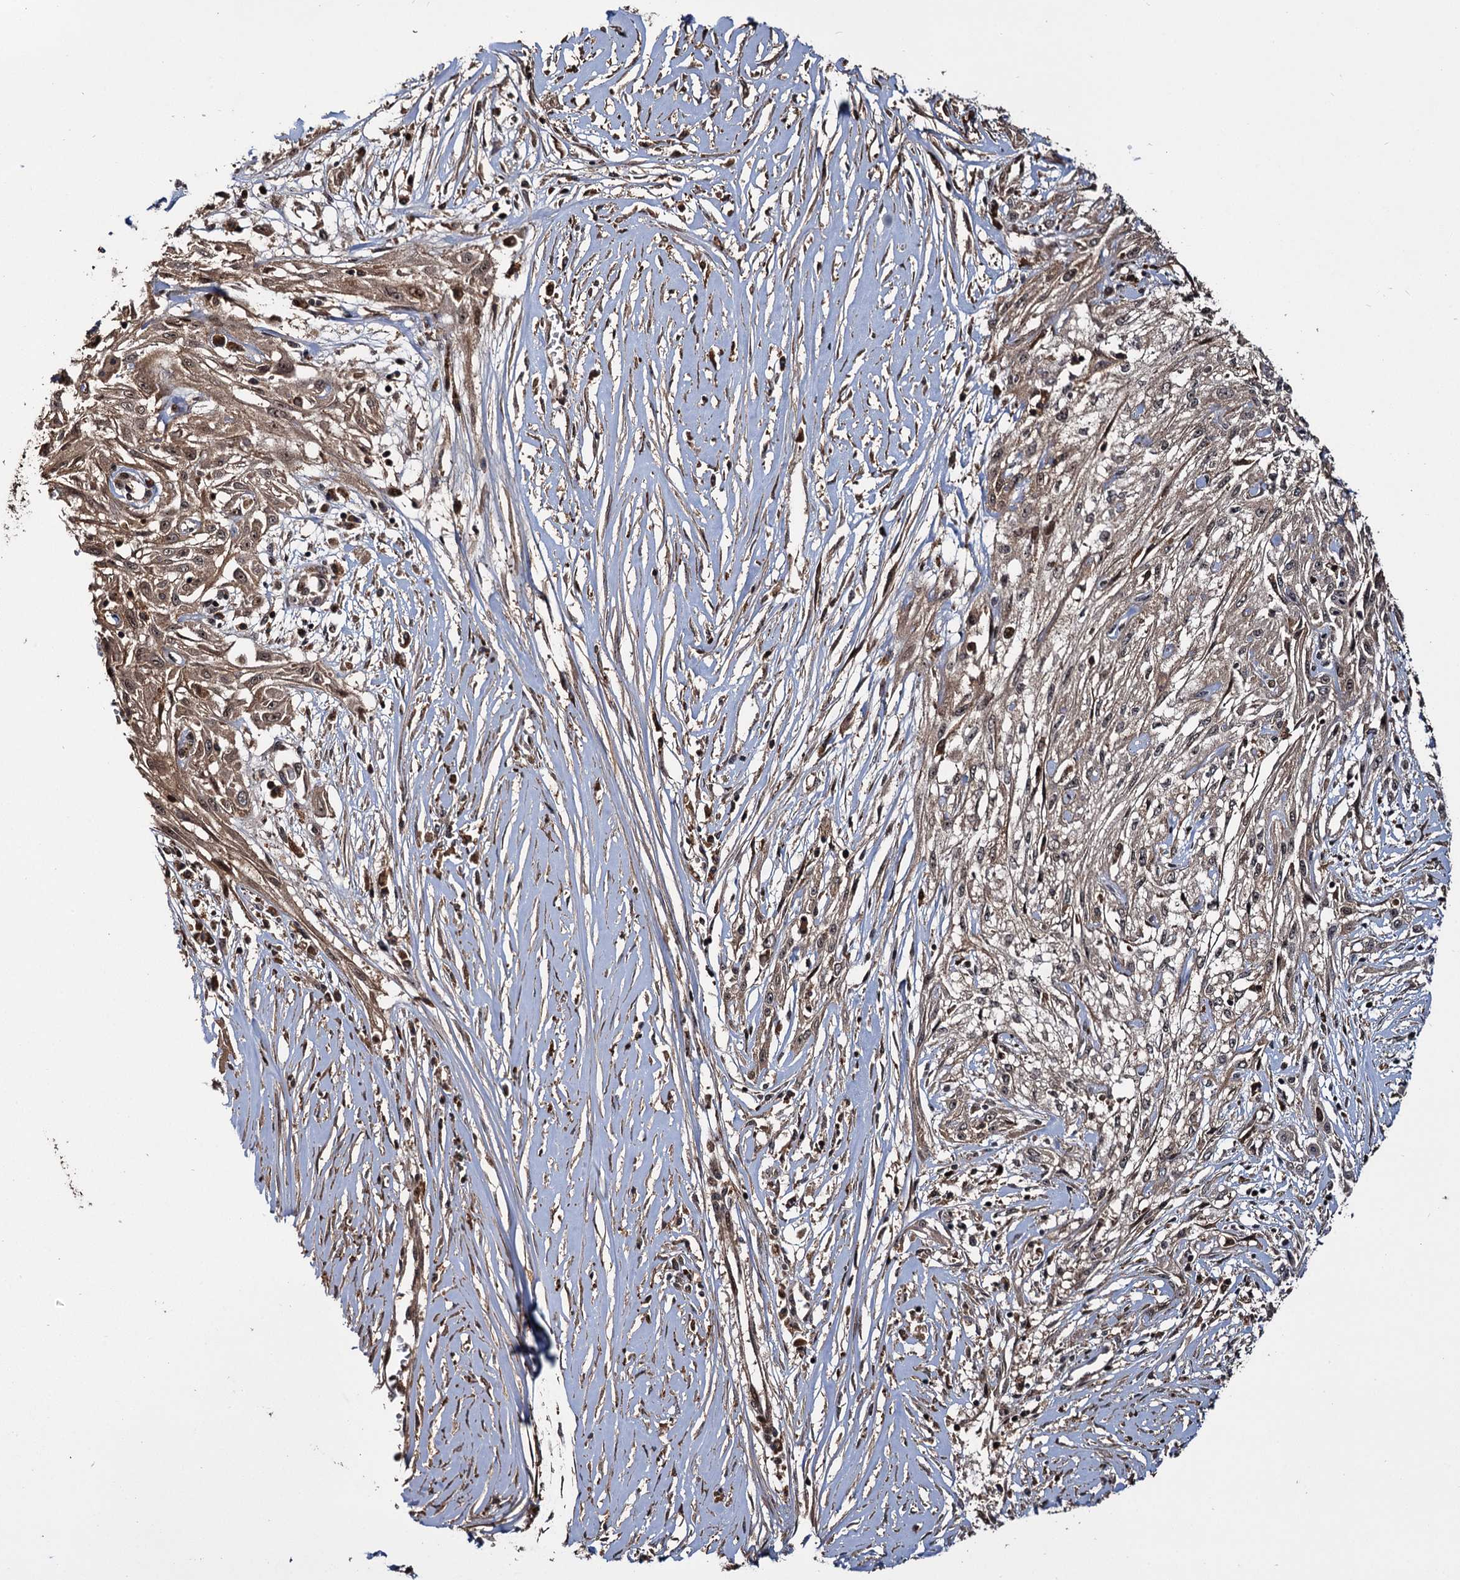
{"staining": {"intensity": "weak", "quantity": ">75%", "location": "cytoplasmic/membranous"}, "tissue": "skin cancer", "cell_type": "Tumor cells", "image_type": "cancer", "snomed": [{"axis": "morphology", "description": "Squamous cell carcinoma, NOS"}, {"axis": "morphology", "description": "Squamous cell carcinoma, metastatic, NOS"}, {"axis": "topography", "description": "Skin"}, {"axis": "topography", "description": "Lymph node"}], "caption": "Immunohistochemistry (DAB) staining of human skin cancer (squamous cell carcinoma) demonstrates weak cytoplasmic/membranous protein expression in approximately >75% of tumor cells. Using DAB (brown) and hematoxylin (blue) stains, captured at high magnification using brightfield microscopy.", "gene": "CEP192", "patient": {"sex": "male", "age": 75}}